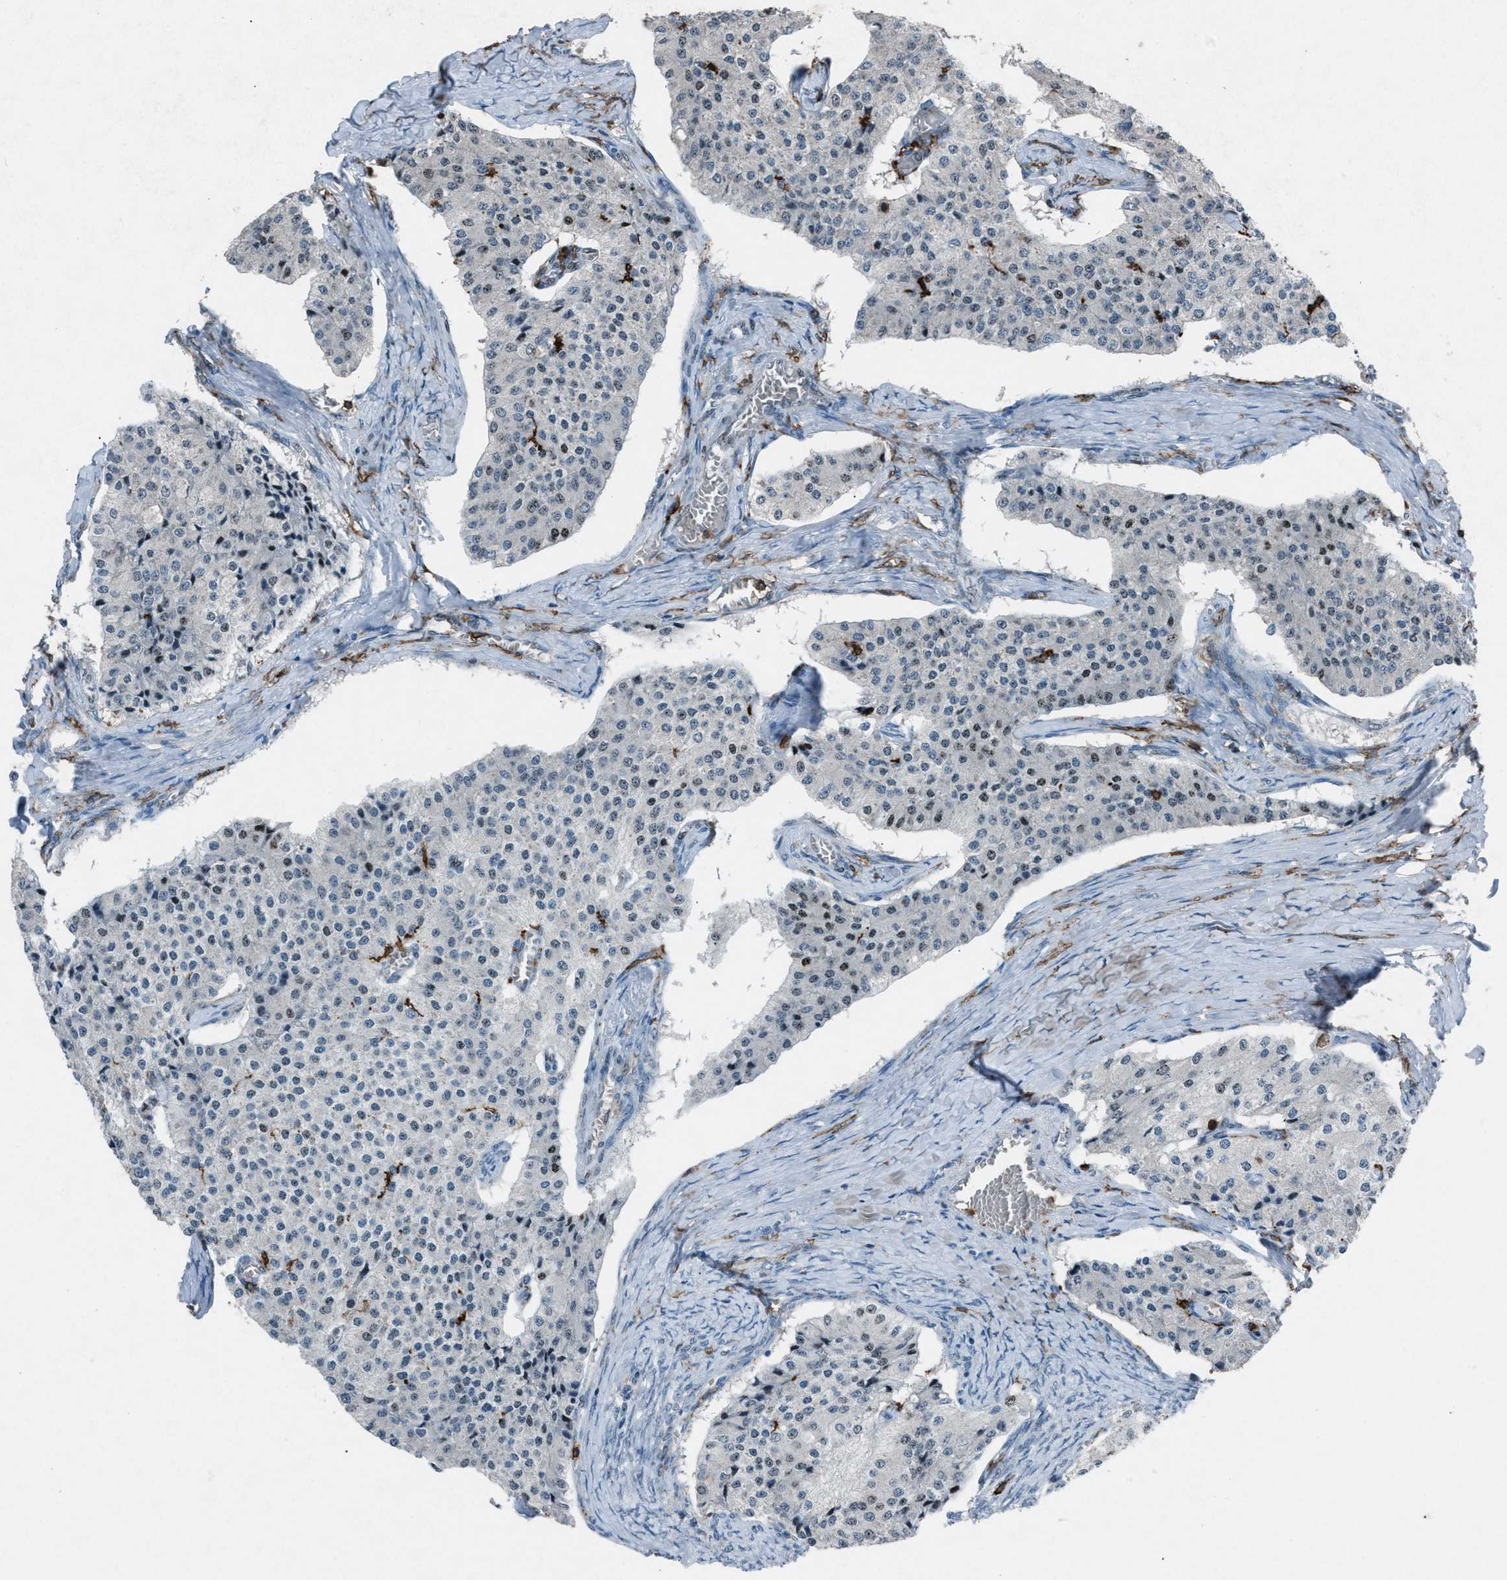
{"staining": {"intensity": "weak", "quantity": "<25%", "location": "nuclear"}, "tissue": "carcinoid", "cell_type": "Tumor cells", "image_type": "cancer", "snomed": [{"axis": "morphology", "description": "Carcinoid, malignant, NOS"}, {"axis": "topography", "description": "Colon"}], "caption": "This photomicrograph is of carcinoid stained with IHC to label a protein in brown with the nuclei are counter-stained blue. There is no staining in tumor cells.", "gene": "FCER1G", "patient": {"sex": "female", "age": 52}}